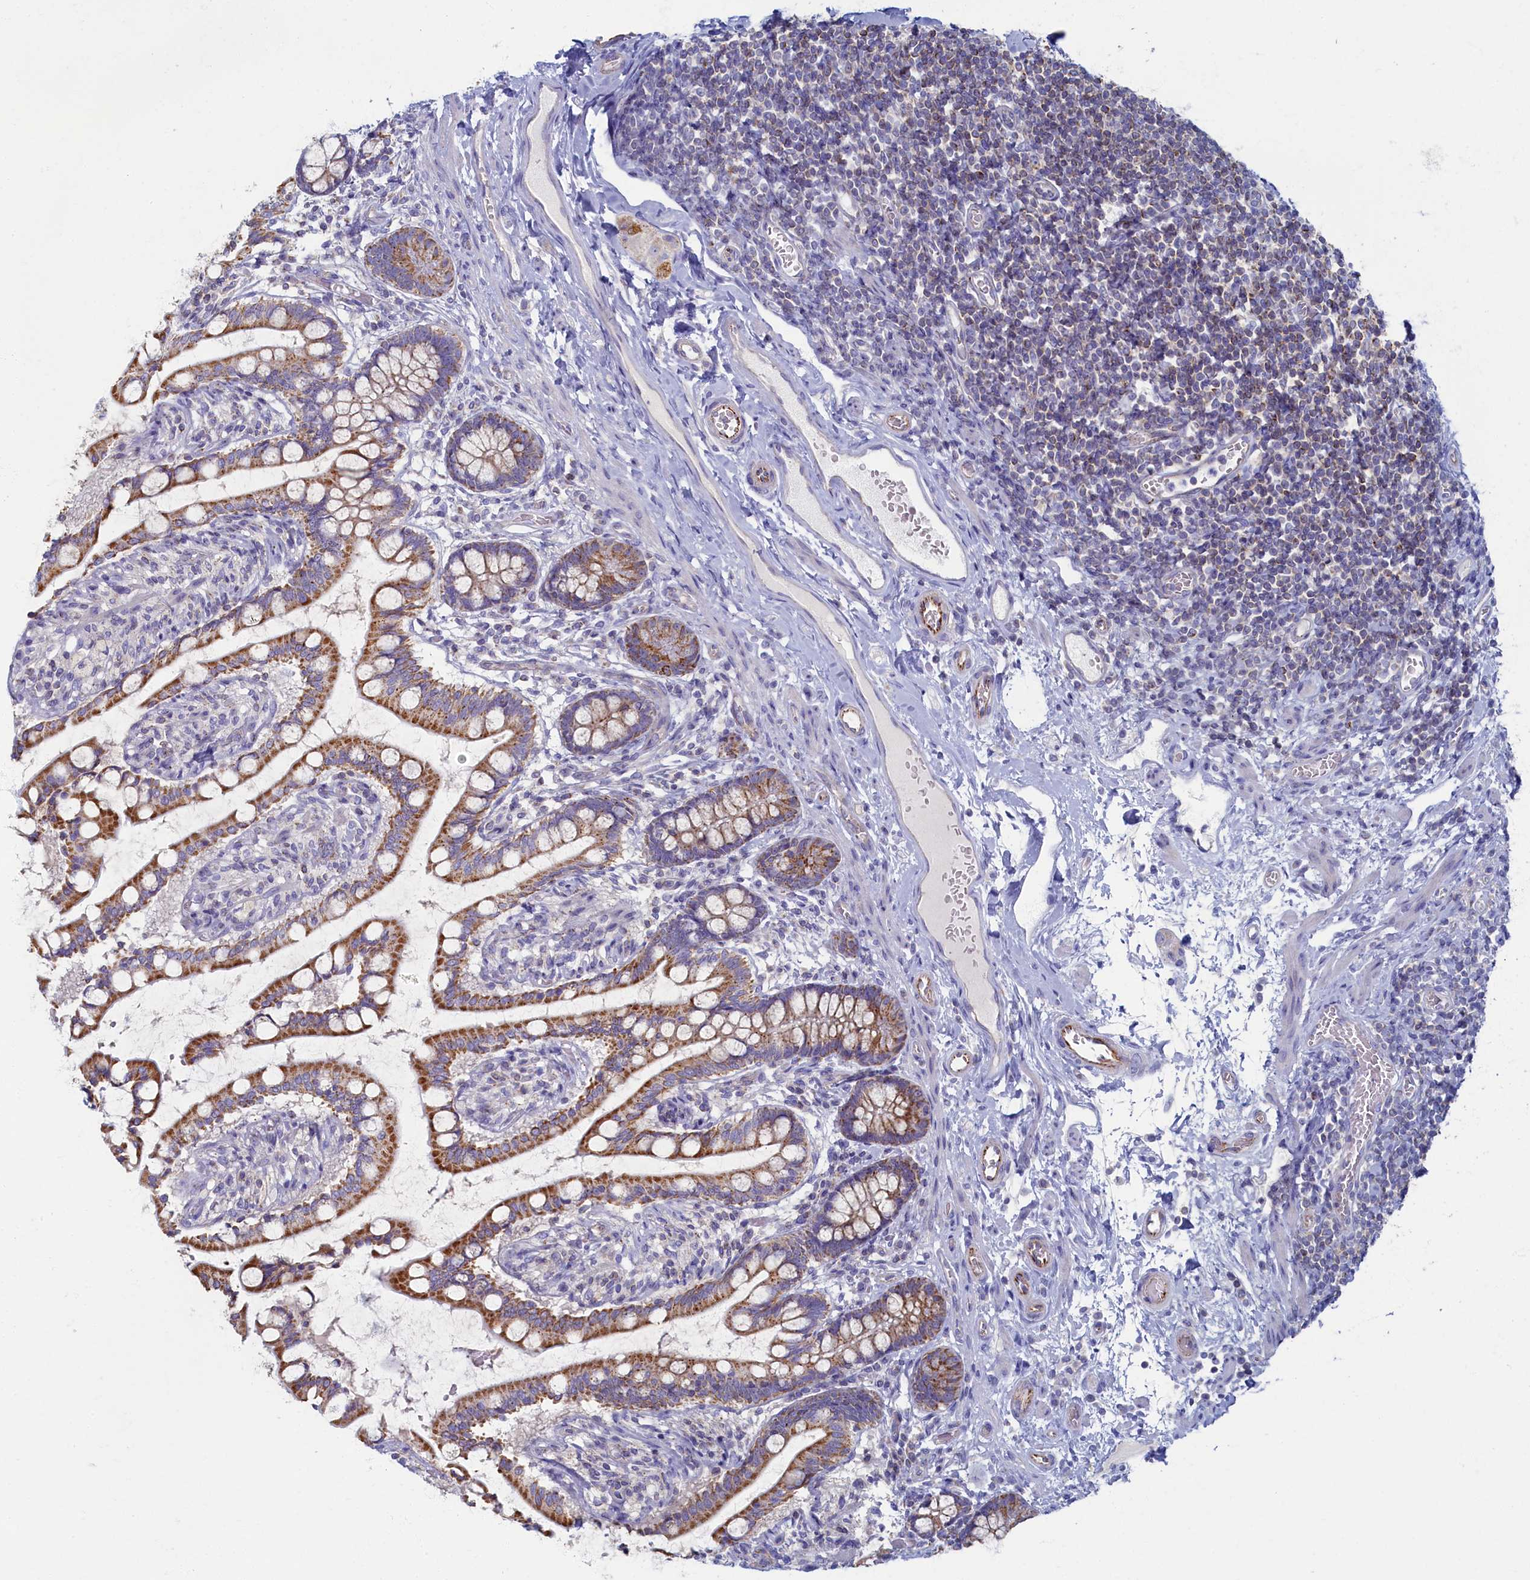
{"staining": {"intensity": "strong", "quantity": ">75%", "location": "cytoplasmic/membranous"}, "tissue": "small intestine", "cell_type": "Glandular cells", "image_type": "normal", "snomed": [{"axis": "morphology", "description": "Normal tissue, NOS"}, {"axis": "topography", "description": "Small intestine"}], "caption": "Immunohistochemical staining of normal human small intestine demonstrates high levels of strong cytoplasmic/membranous expression in about >75% of glandular cells. The protein of interest is shown in brown color, while the nuclei are stained blue.", "gene": "OCIAD2", "patient": {"sex": "male", "age": 52}}